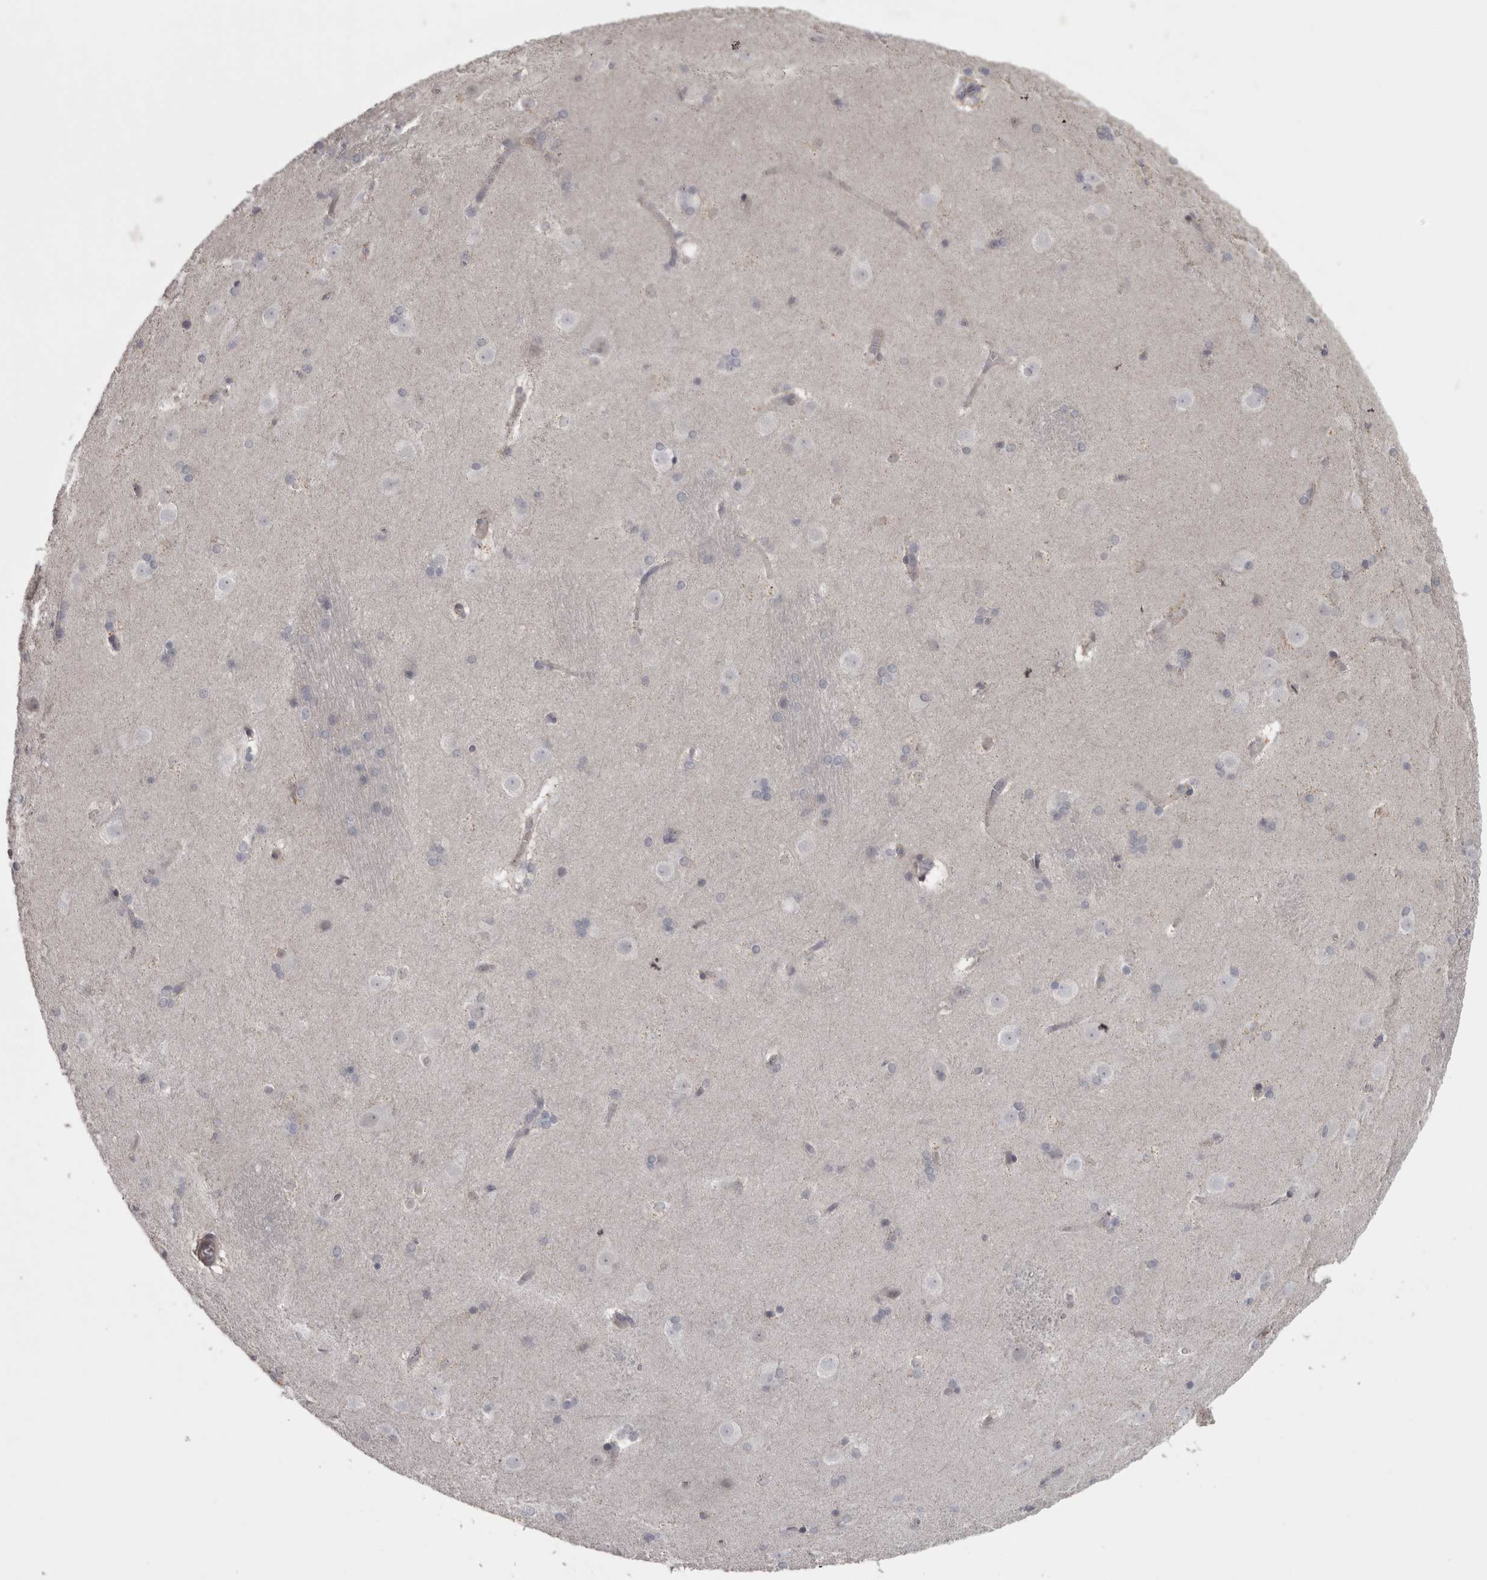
{"staining": {"intensity": "weak", "quantity": "<25%", "location": "nuclear"}, "tissue": "caudate", "cell_type": "Glial cells", "image_type": "normal", "snomed": [{"axis": "morphology", "description": "Normal tissue, NOS"}, {"axis": "topography", "description": "Lateral ventricle wall"}], "caption": "Glial cells are negative for brown protein staining in unremarkable caudate.", "gene": "PPP1R12B", "patient": {"sex": "female", "age": 19}}